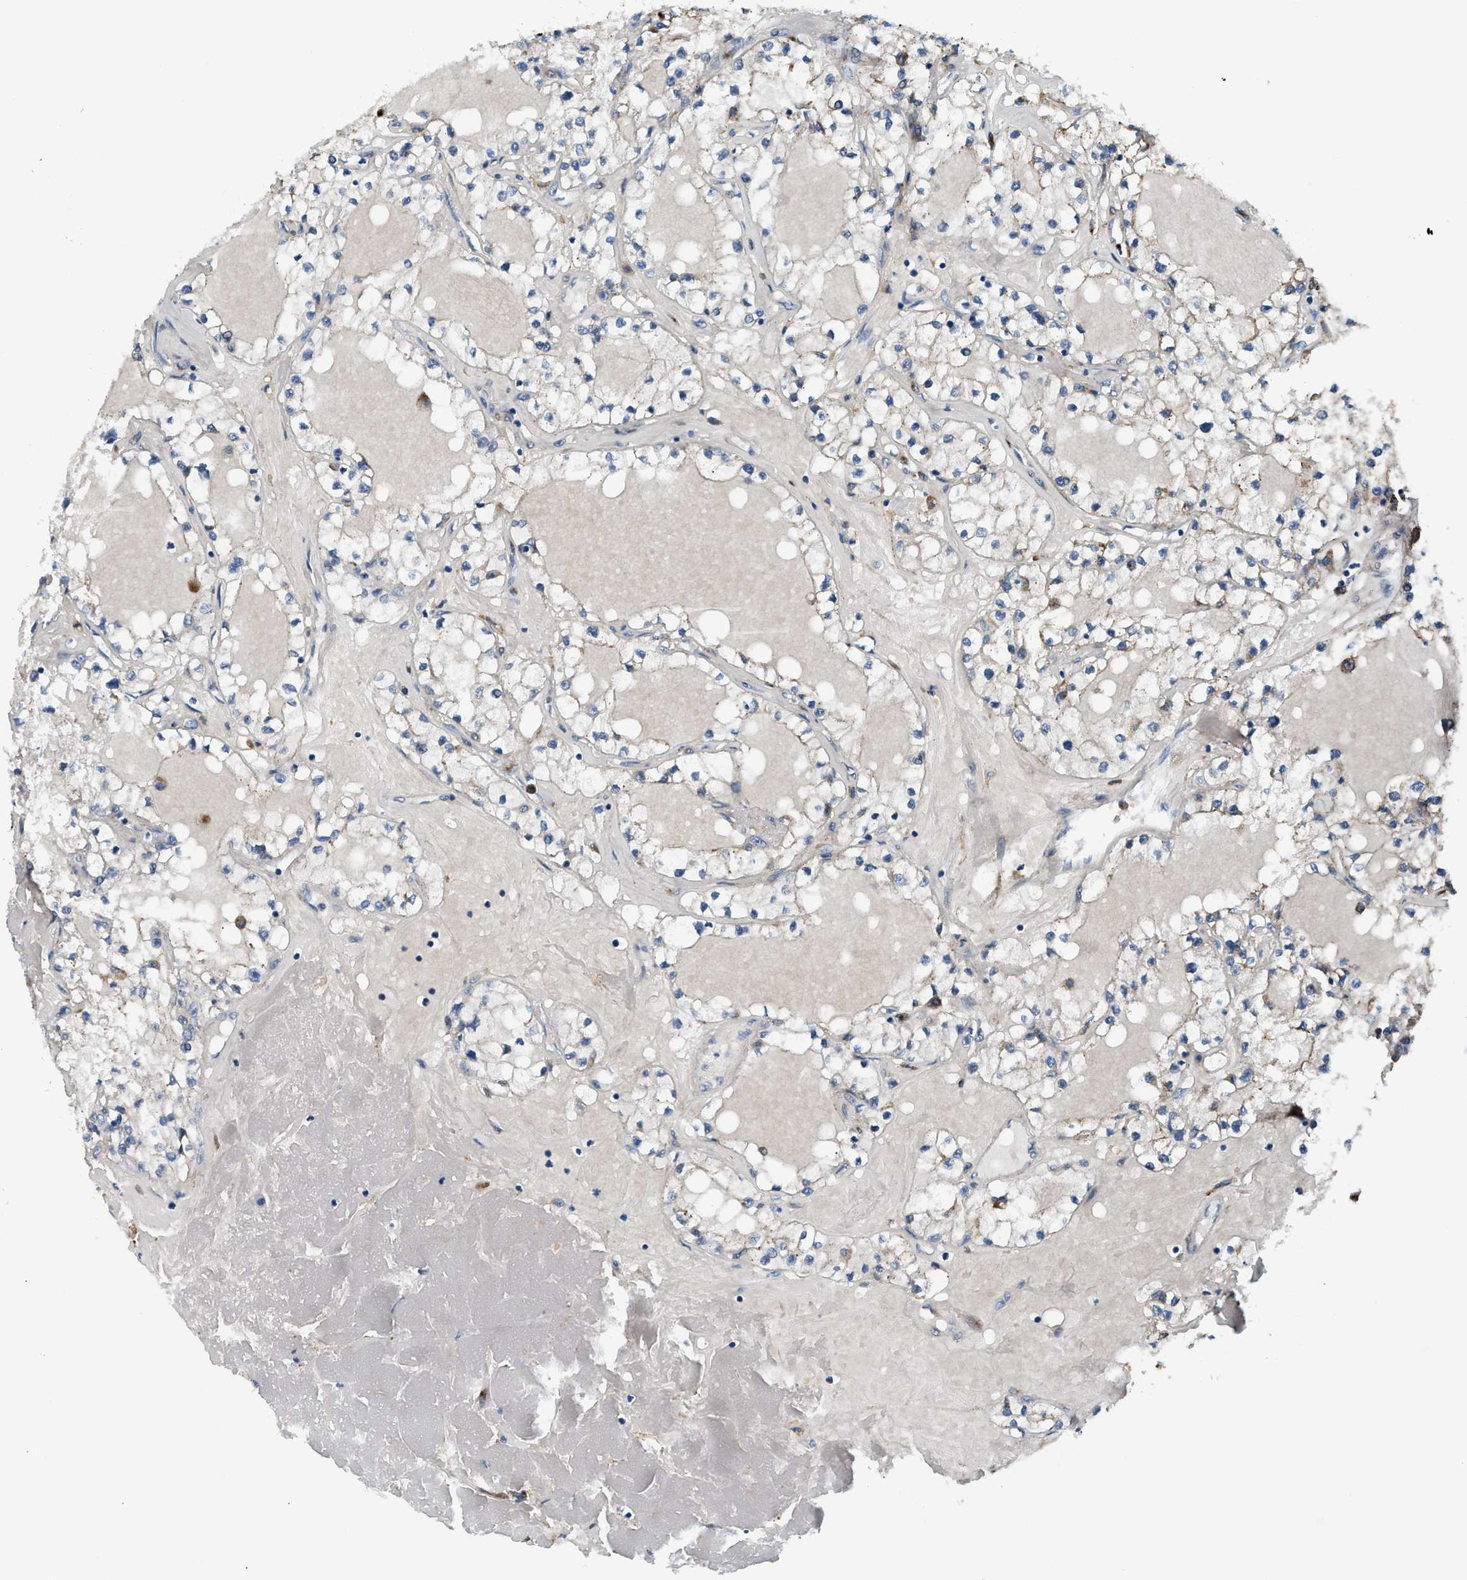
{"staining": {"intensity": "negative", "quantity": "none", "location": "none"}, "tissue": "renal cancer", "cell_type": "Tumor cells", "image_type": "cancer", "snomed": [{"axis": "morphology", "description": "Adenocarcinoma, NOS"}, {"axis": "topography", "description": "Kidney"}], "caption": "The IHC image has no significant staining in tumor cells of renal cancer (adenocarcinoma) tissue. (Stains: DAB IHC with hematoxylin counter stain, Microscopy: brightfield microscopy at high magnification).", "gene": "LRP1", "patient": {"sex": "male", "age": 56}}